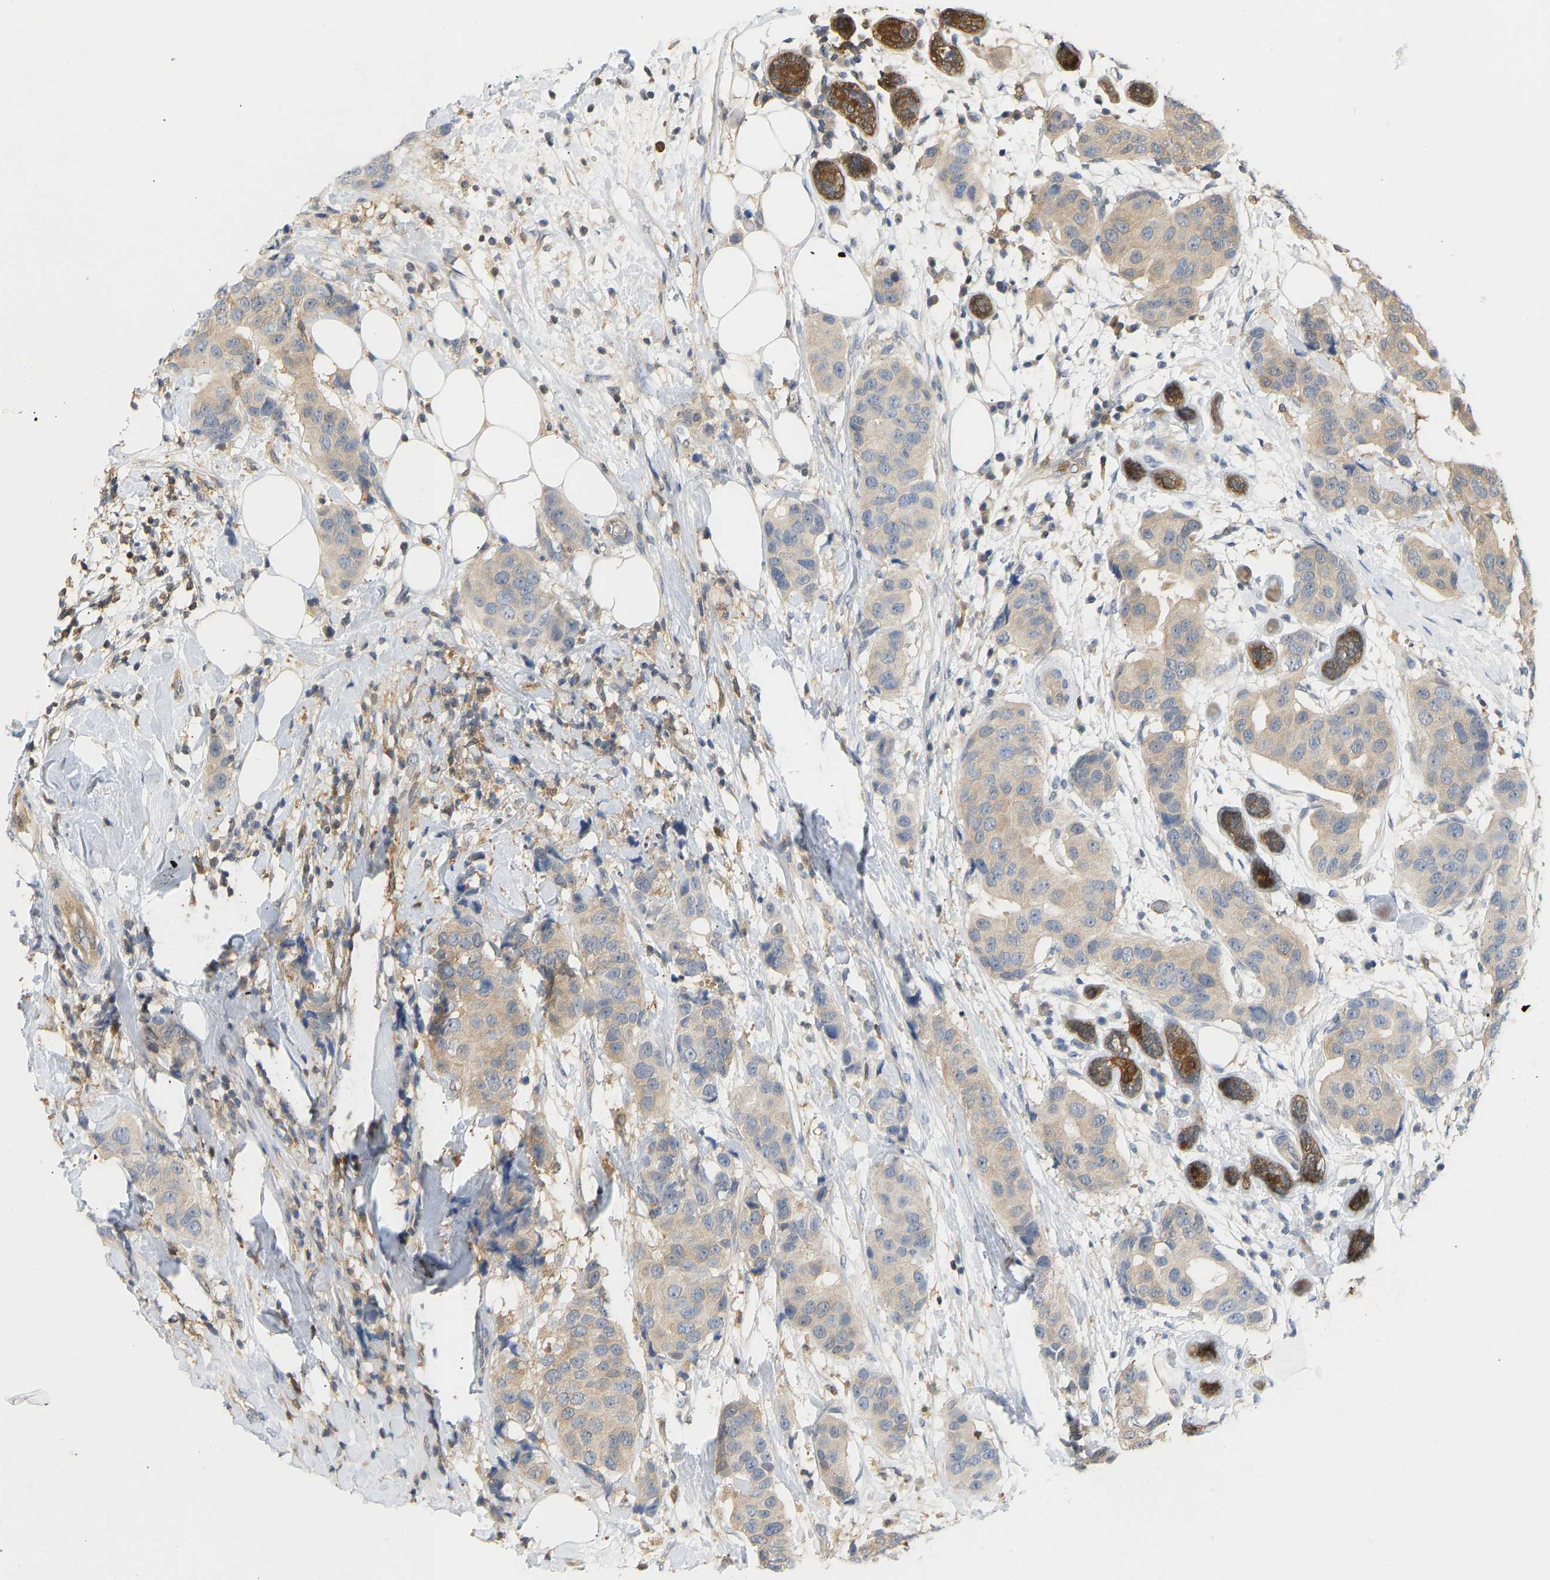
{"staining": {"intensity": "negative", "quantity": "none", "location": "none"}, "tissue": "breast cancer", "cell_type": "Tumor cells", "image_type": "cancer", "snomed": [{"axis": "morphology", "description": "Normal tissue, NOS"}, {"axis": "morphology", "description": "Duct carcinoma"}, {"axis": "topography", "description": "Breast"}], "caption": "IHC micrograph of neoplastic tissue: intraductal carcinoma (breast) stained with DAB exhibits no significant protein expression in tumor cells.", "gene": "ENO1", "patient": {"sex": "female", "age": 39}}